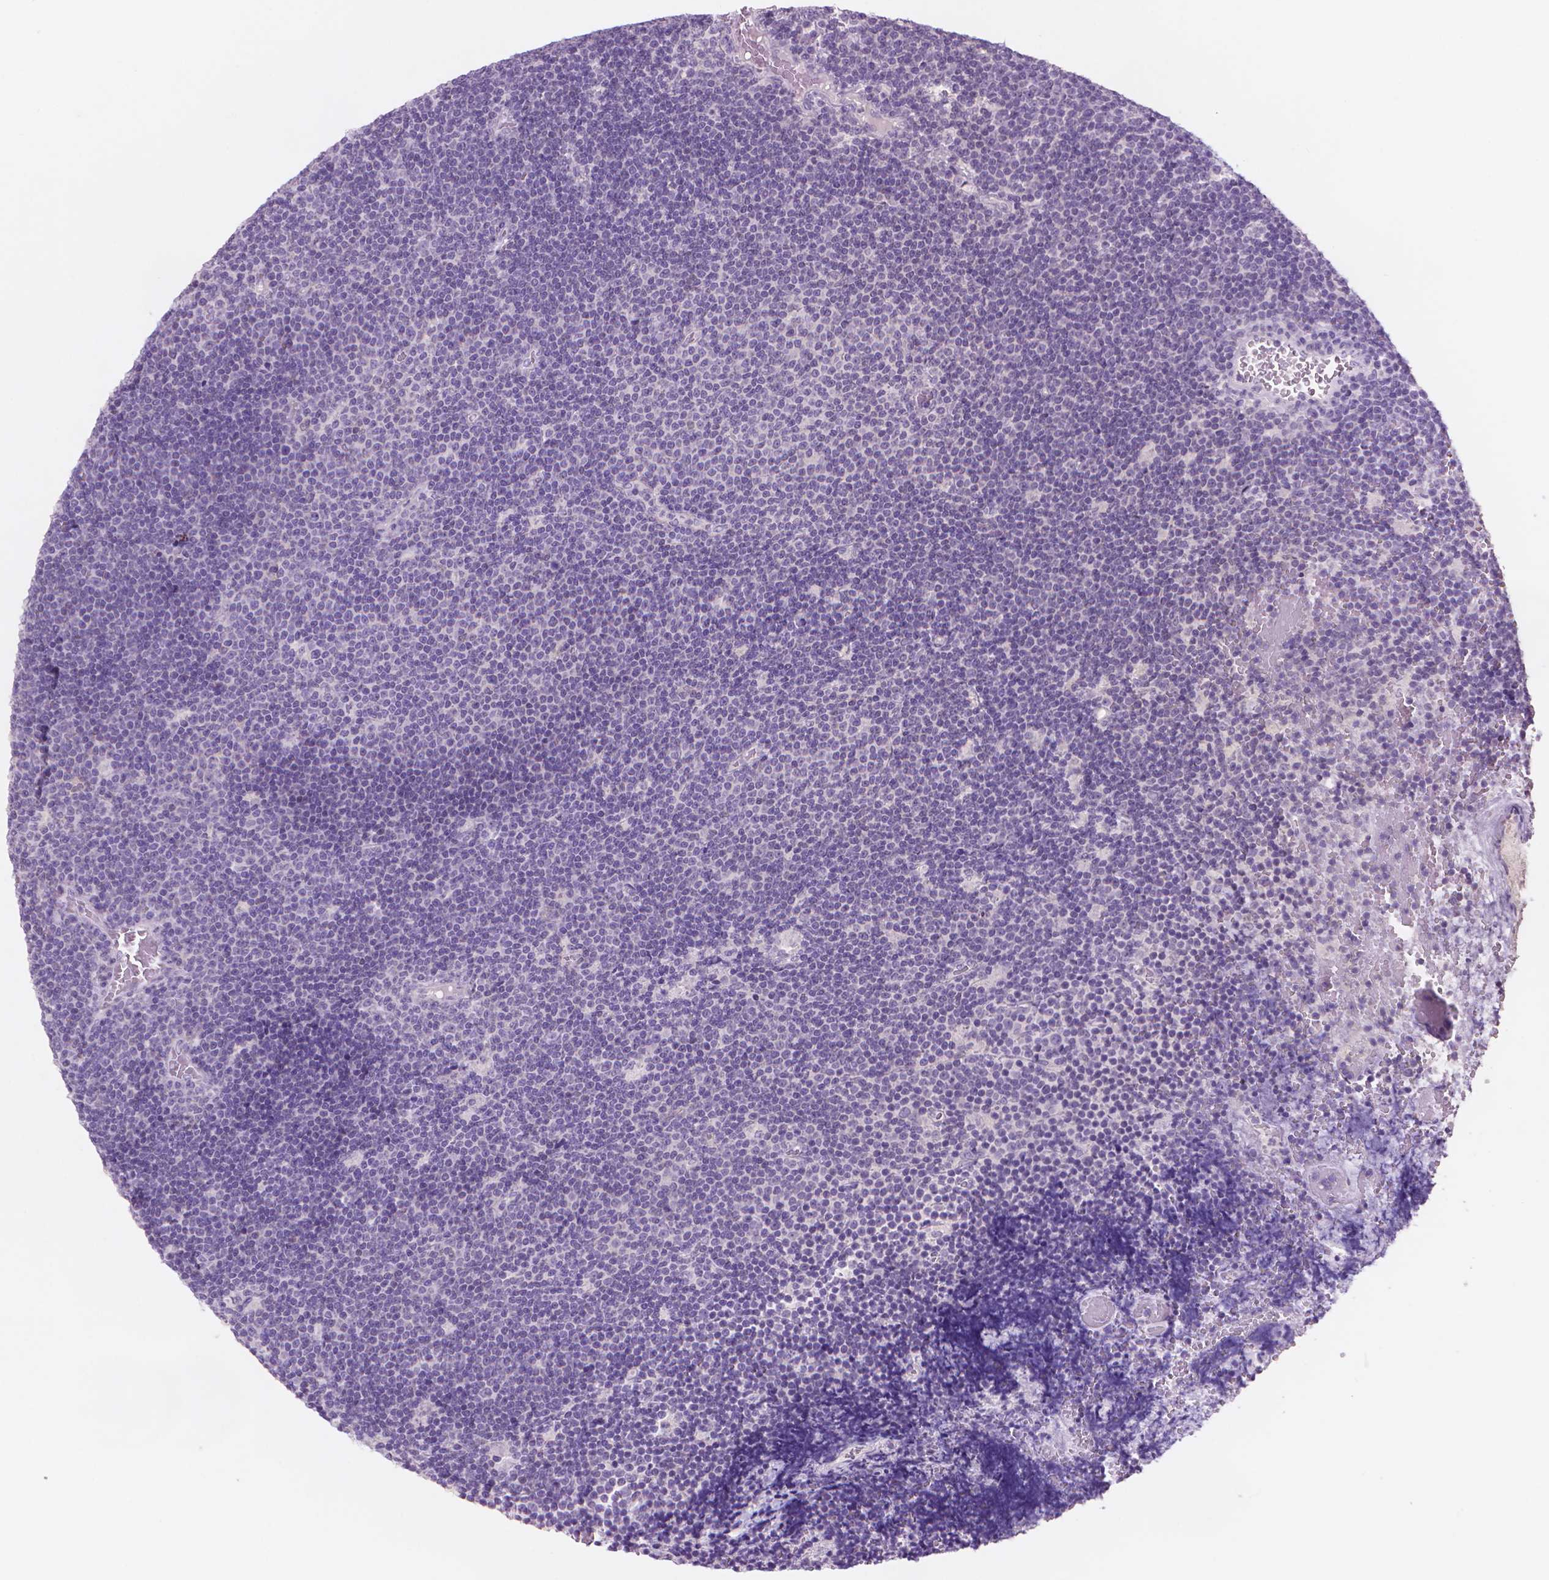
{"staining": {"intensity": "negative", "quantity": "none", "location": "none"}, "tissue": "lymphoma", "cell_type": "Tumor cells", "image_type": "cancer", "snomed": [{"axis": "morphology", "description": "Malignant lymphoma, non-Hodgkin's type, Low grade"}, {"axis": "topography", "description": "Brain"}], "caption": "Immunohistochemical staining of human low-grade malignant lymphoma, non-Hodgkin's type displays no significant staining in tumor cells.", "gene": "ENO2", "patient": {"sex": "female", "age": 66}}